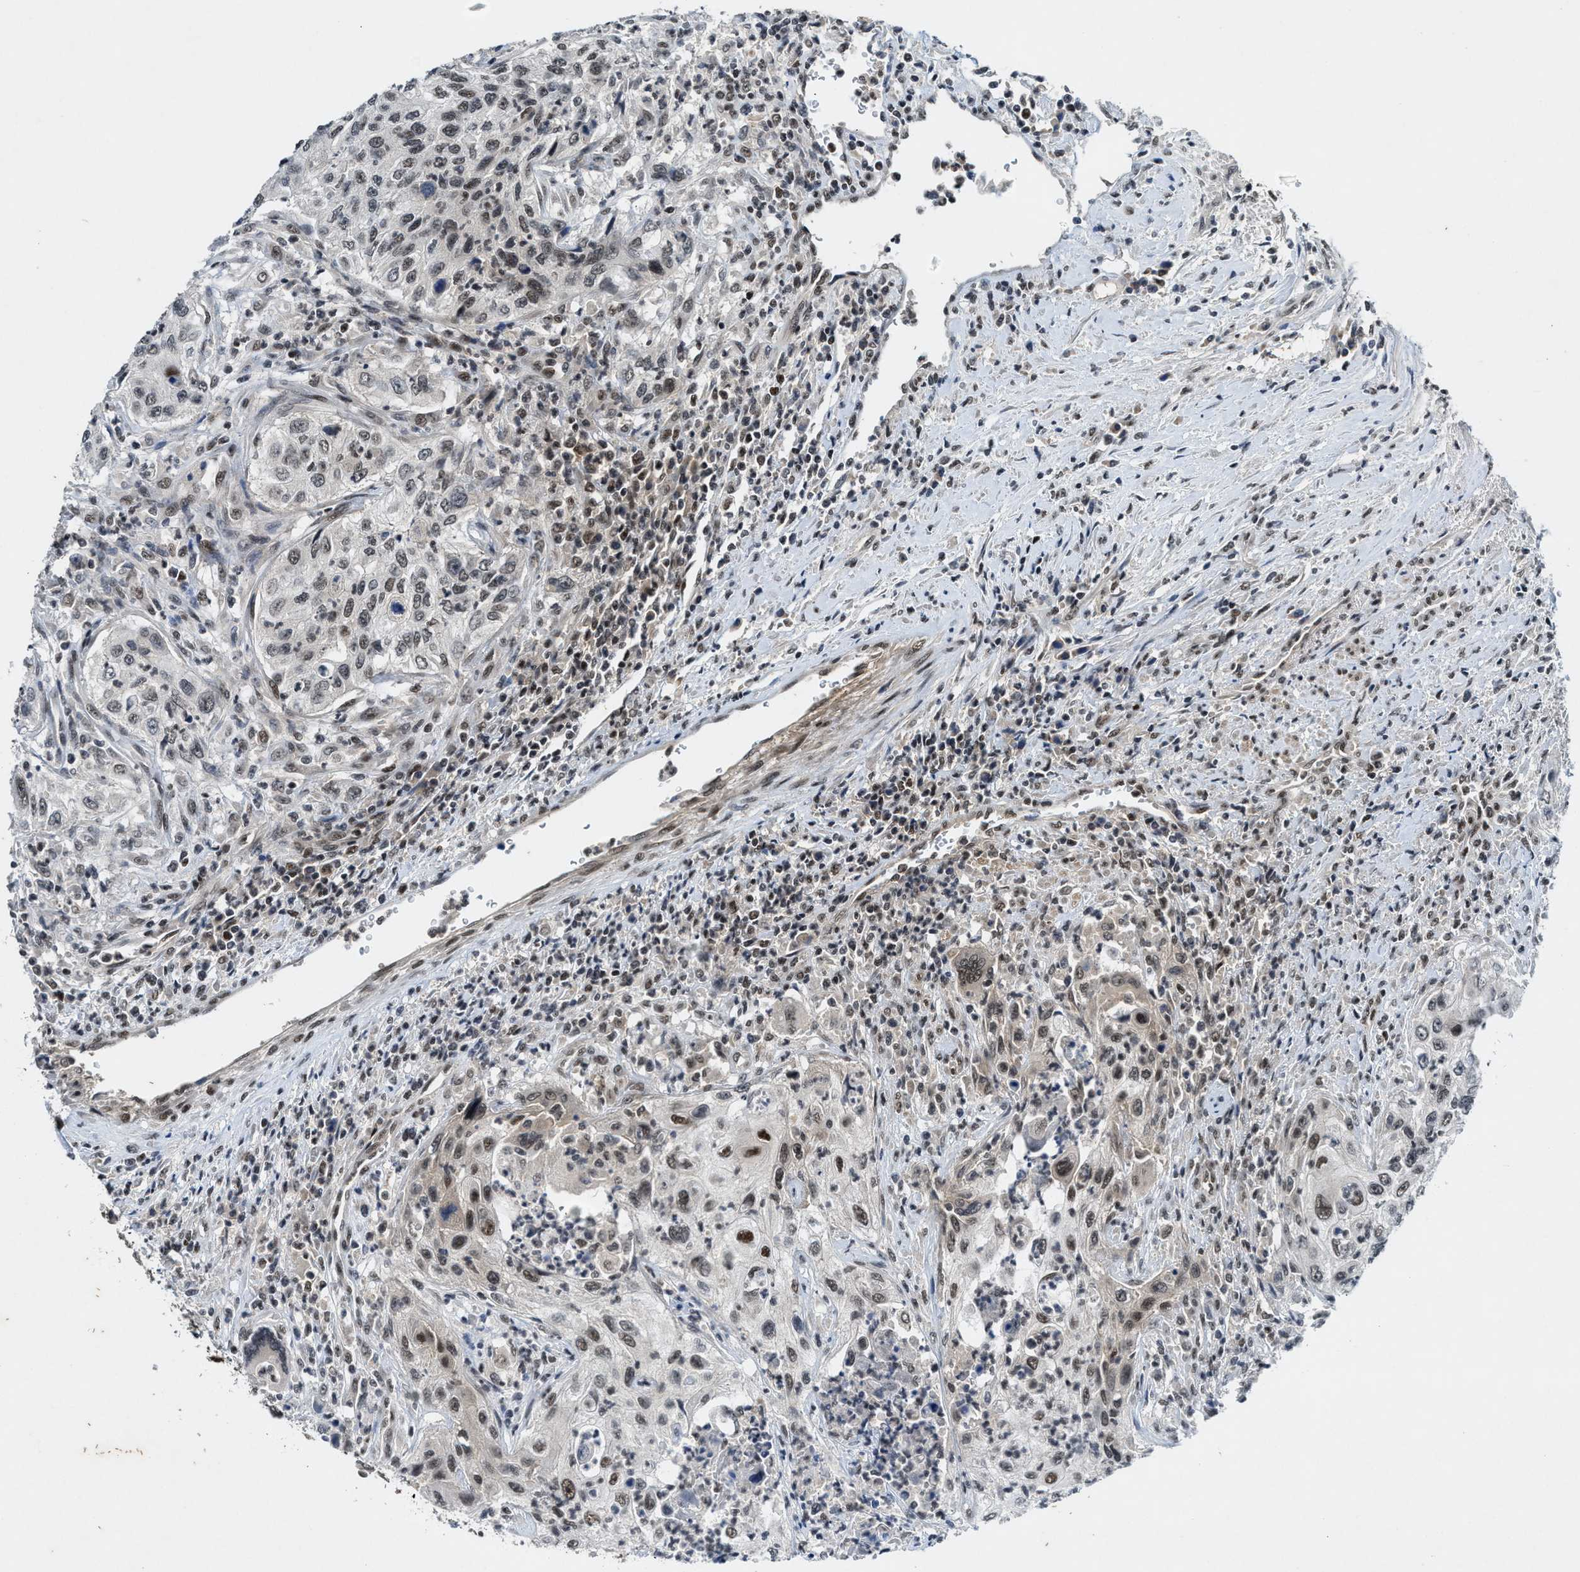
{"staining": {"intensity": "moderate", "quantity": "25%-75%", "location": "nuclear"}, "tissue": "urothelial cancer", "cell_type": "Tumor cells", "image_type": "cancer", "snomed": [{"axis": "morphology", "description": "Urothelial carcinoma, High grade"}, {"axis": "topography", "description": "Urinary bladder"}], "caption": "The image displays staining of urothelial cancer, revealing moderate nuclear protein staining (brown color) within tumor cells.", "gene": "NCOA1", "patient": {"sex": "female", "age": 60}}